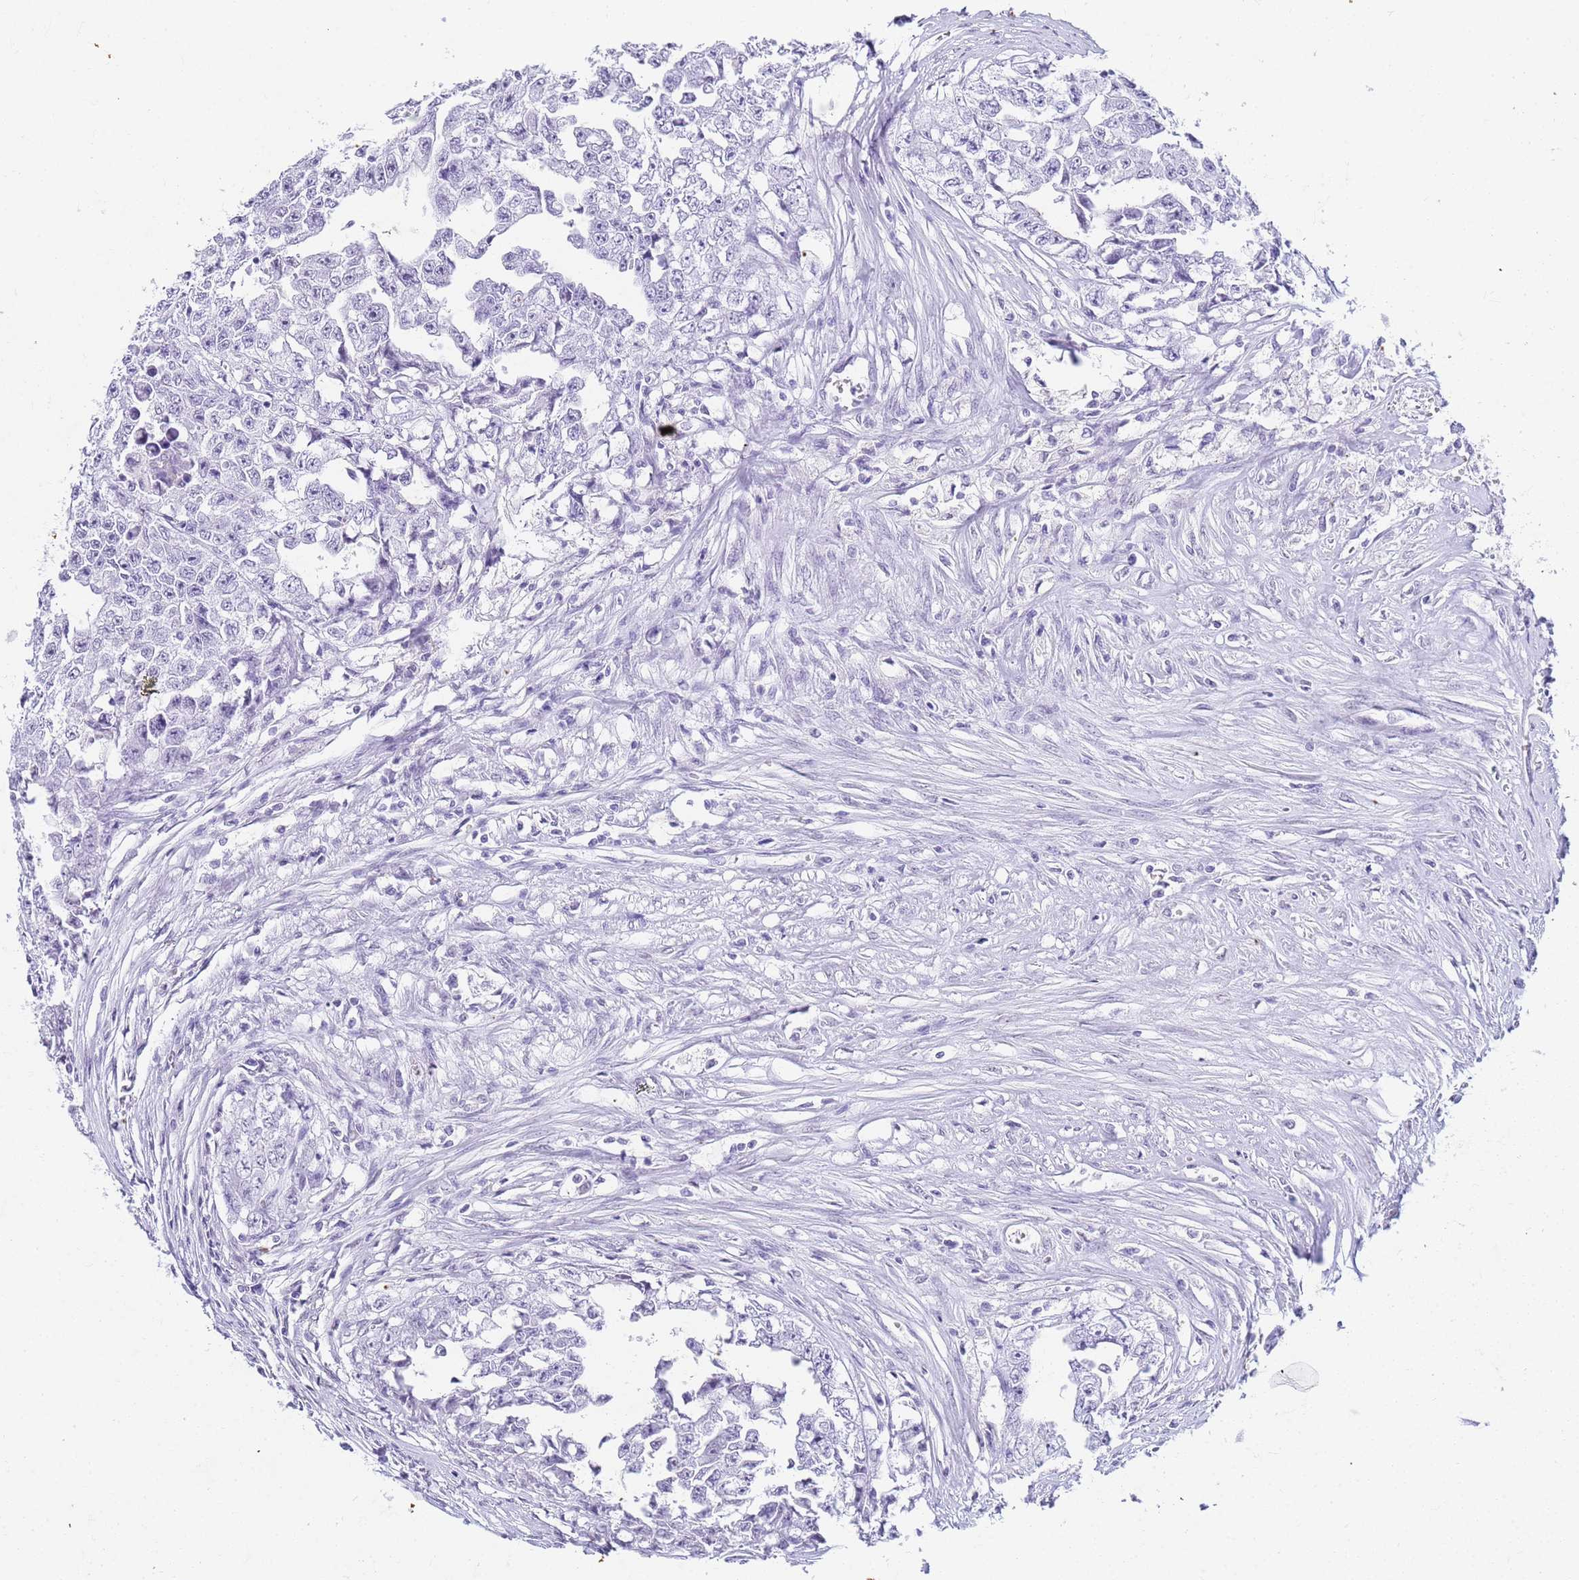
{"staining": {"intensity": "negative", "quantity": "none", "location": "none"}, "tissue": "testis cancer", "cell_type": "Tumor cells", "image_type": "cancer", "snomed": [{"axis": "morphology", "description": "Seminoma, NOS"}, {"axis": "morphology", "description": "Carcinoma, Embryonal, NOS"}, {"axis": "topography", "description": "Testis"}], "caption": "A high-resolution image shows immunohistochemistry staining of testis embryonal carcinoma, which exhibits no significant expression in tumor cells. (Stains: DAB (3,3'-diaminobenzidine) immunohistochemistry (IHC) with hematoxylin counter stain, Microscopy: brightfield microscopy at high magnification).", "gene": "SLC7A9", "patient": {"sex": "male", "age": 43}}